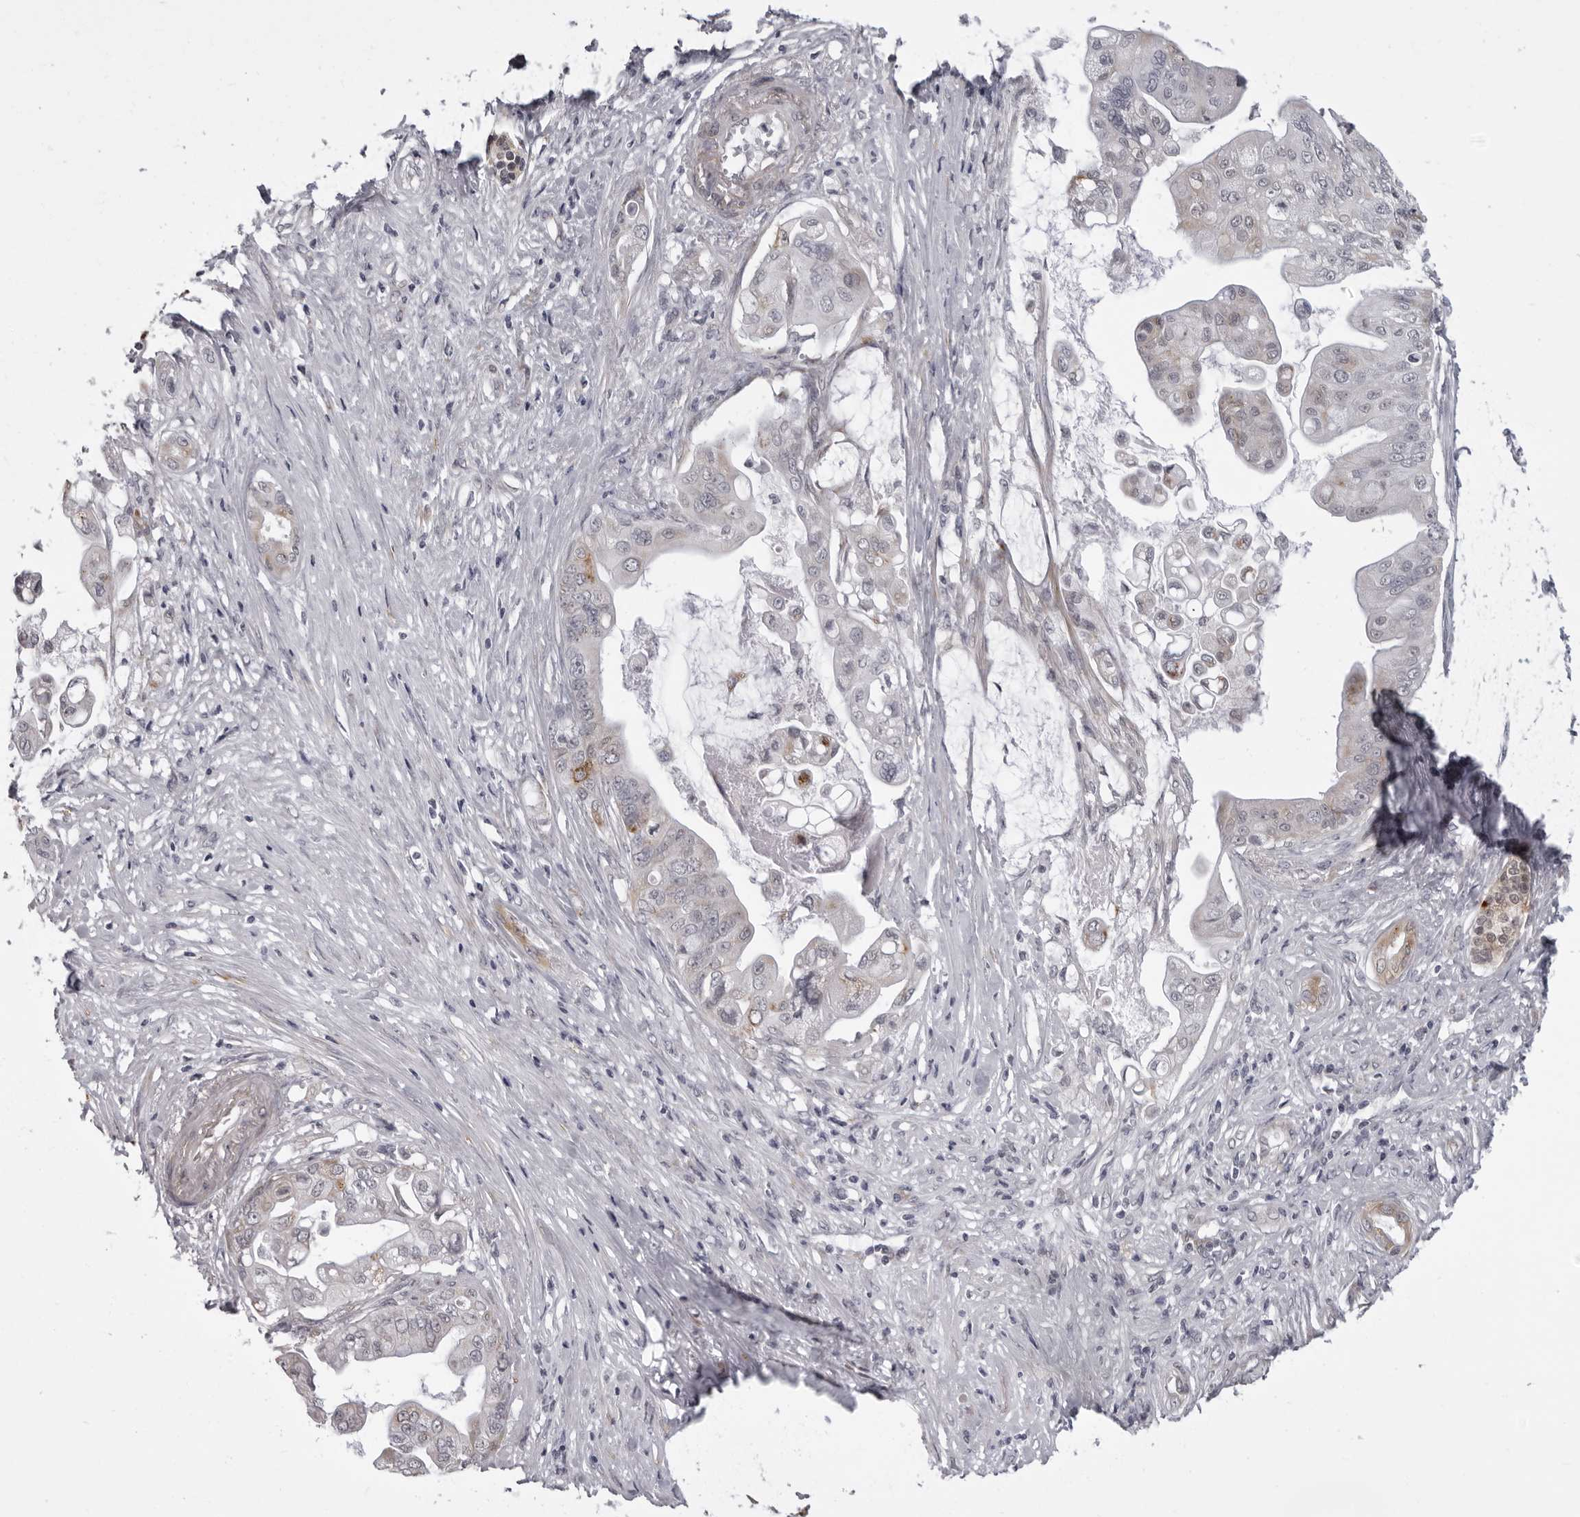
{"staining": {"intensity": "weak", "quantity": "25%-75%", "location": "cytoplasmic/membranous"}, "tissue": "pancreatic cancer", "cell_type": "Tumor cells", "image_type": "cancer", "snomed": [{"axis": "morphology", "description": "Adenocarcinoma, NOS"}, {"axis": "topography", "description": "Pancreas"}], "caption": "Pancreatic cancer tissue demonstrates weak cytoplasmic/membranous expression in about 25%-75% of tumor cells", "gene": "RTCA", "patient": {"sex": "female", "age": 75}}